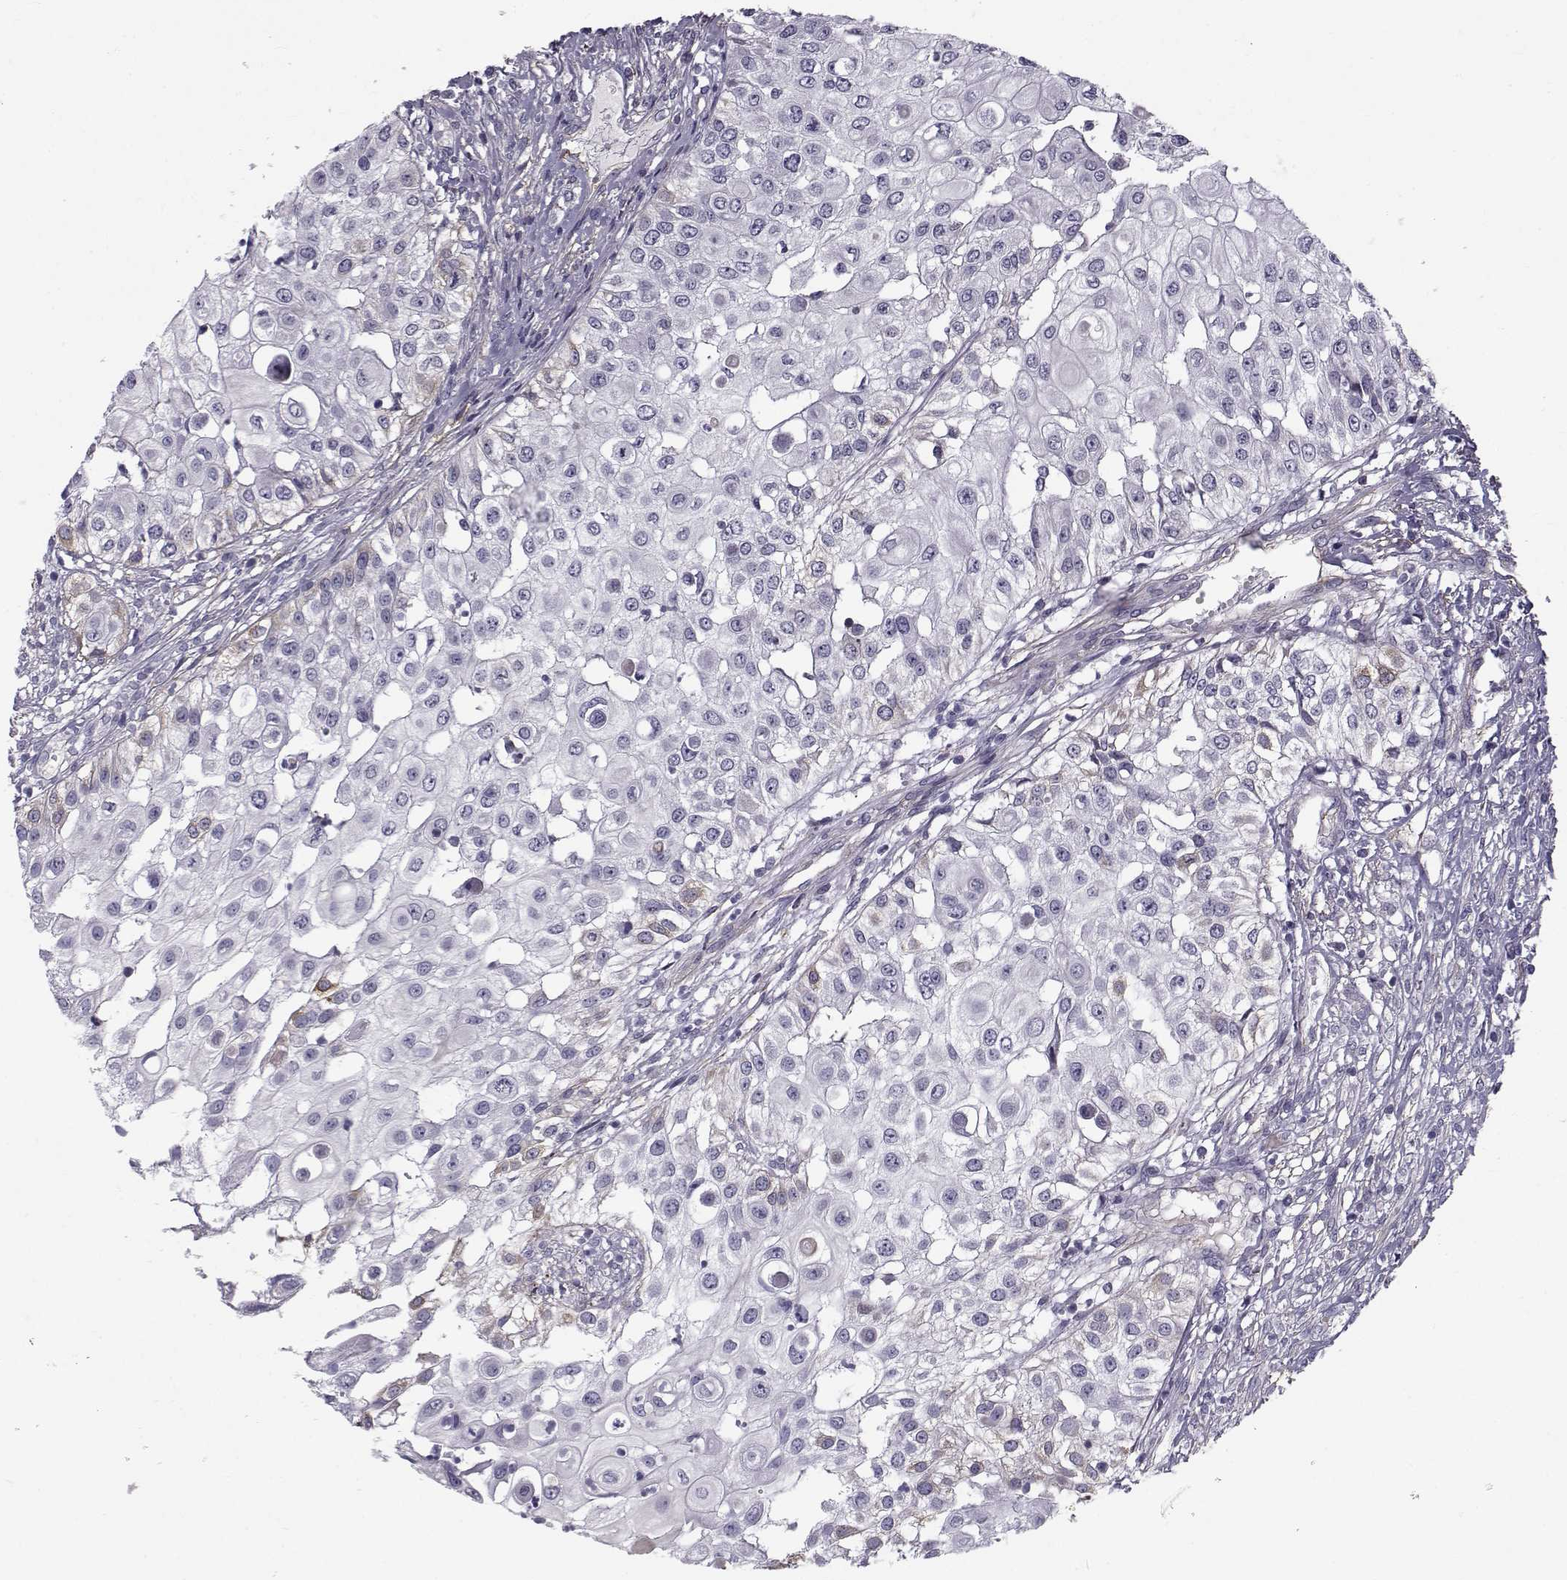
{"staining": {"intensity": "negative", "quantity": "none", "location": "none"}, "tissue": "urothelial cancer", "cell_type": "Tumor cells", "image_type": "cancer", "snomed": [{"axis": "morphology", "description": "Urothelial carcinoma, High grade"}, {"axis": "topography", "description": "Urinary bladder"}], "caption": "High power microscopy micrograph of an immunohistochemistry (IHC) micrograph of urothelial cancer, revealing no significant positivity in tumor cells.", "gene": "LRRC27", "patient": {"sex": "female", "age": 79}}